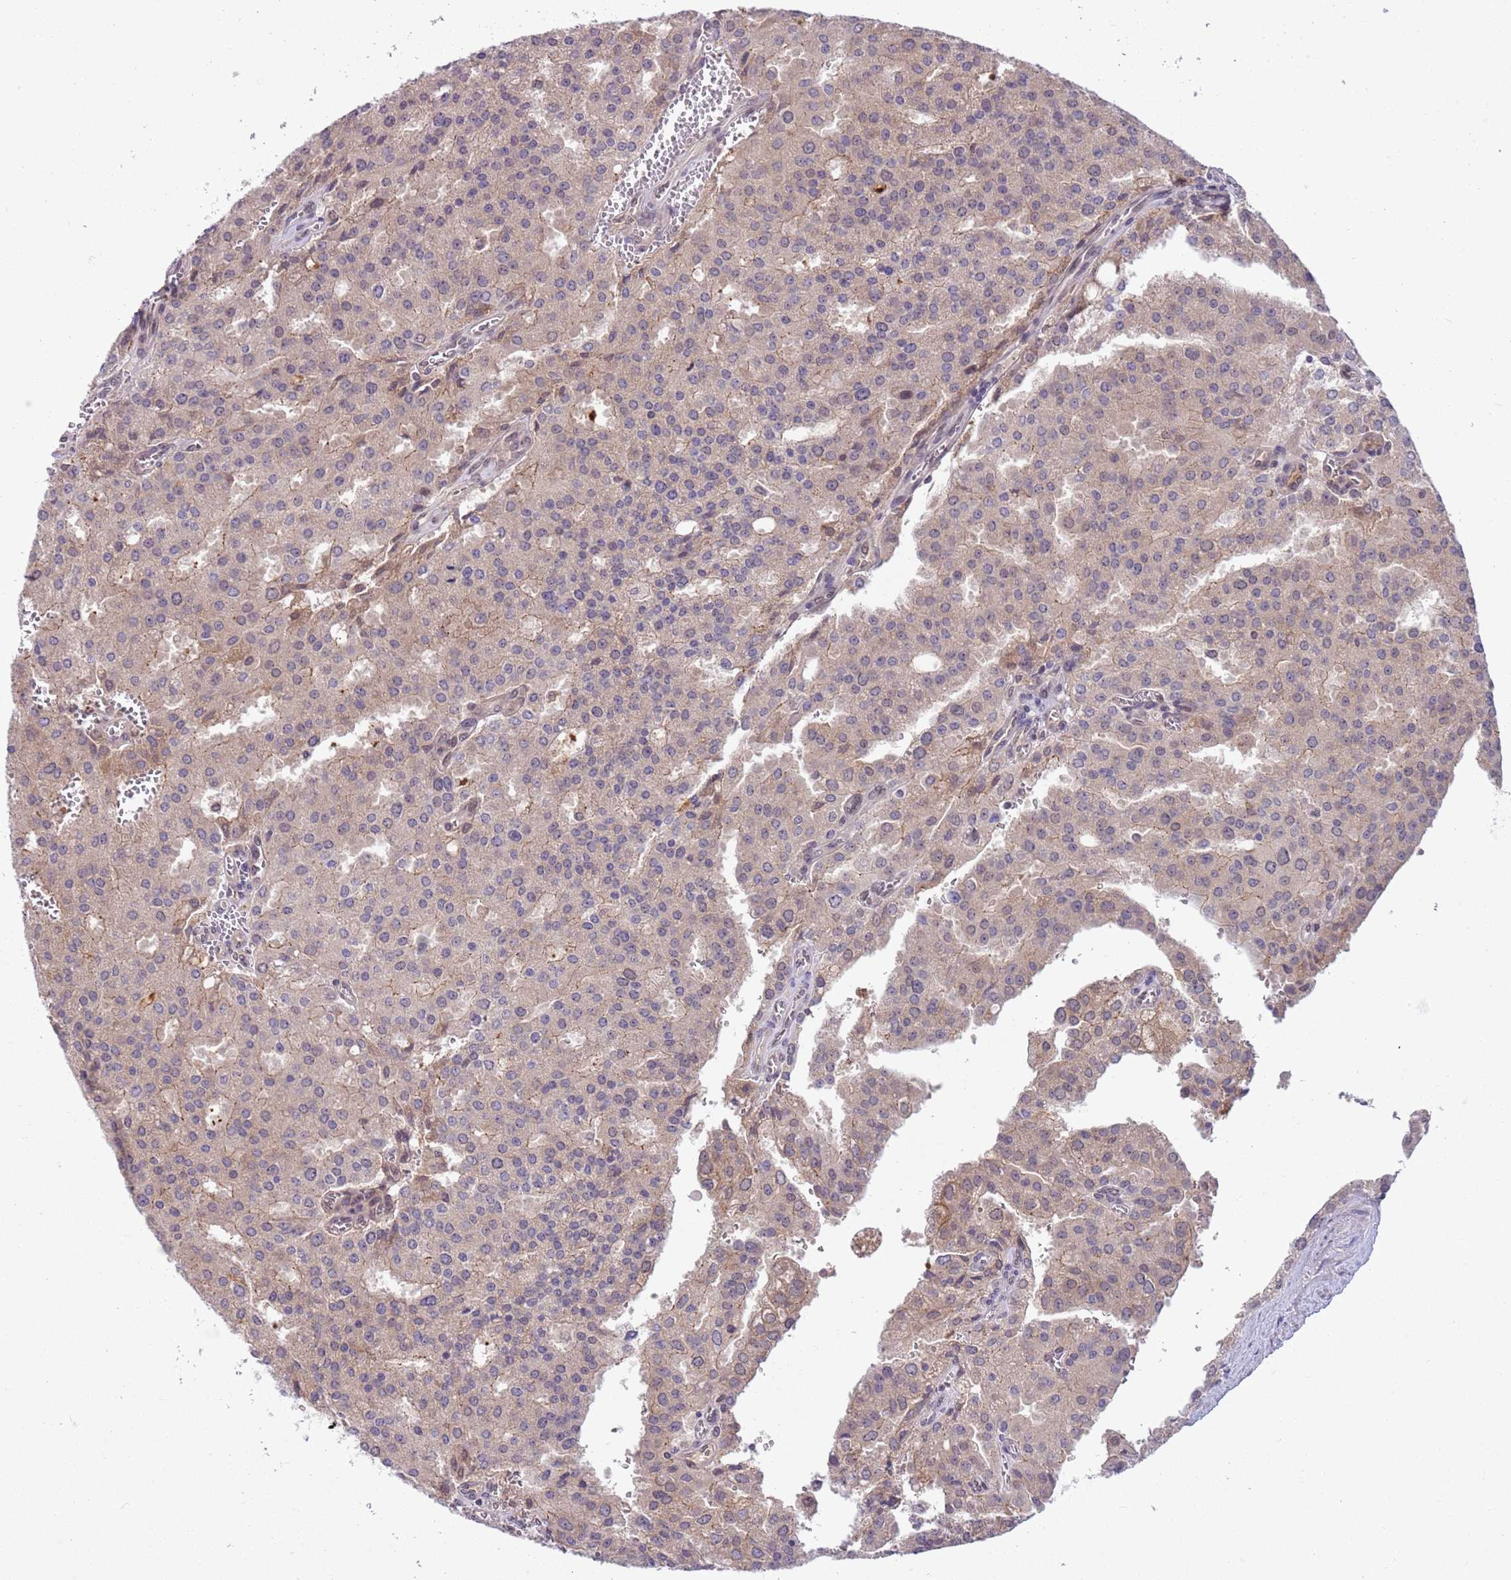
{"staining": {"intensity": "weak", "quantity": "<25%", "location": "cytoplasmic/membranous"}, "tissue": "prostate cancer", "cell_type": "Tumor cells", "image_type": "cancer", "snomed": [{"axis": "morphology", "description": "Adenocarcinoma, High grade"}, {"axis": "topography", "description": "Prostate"}], "caption": "An IHC histopathology image of prostate cancer (adenocarcinoma (high-grade)) is shown. There is no staining in tumor cells of prostate cancer (adenocarcinoma (high-grade)).", "gene": "TM2D1", "patient": {"sex": "male", "age": 68}}